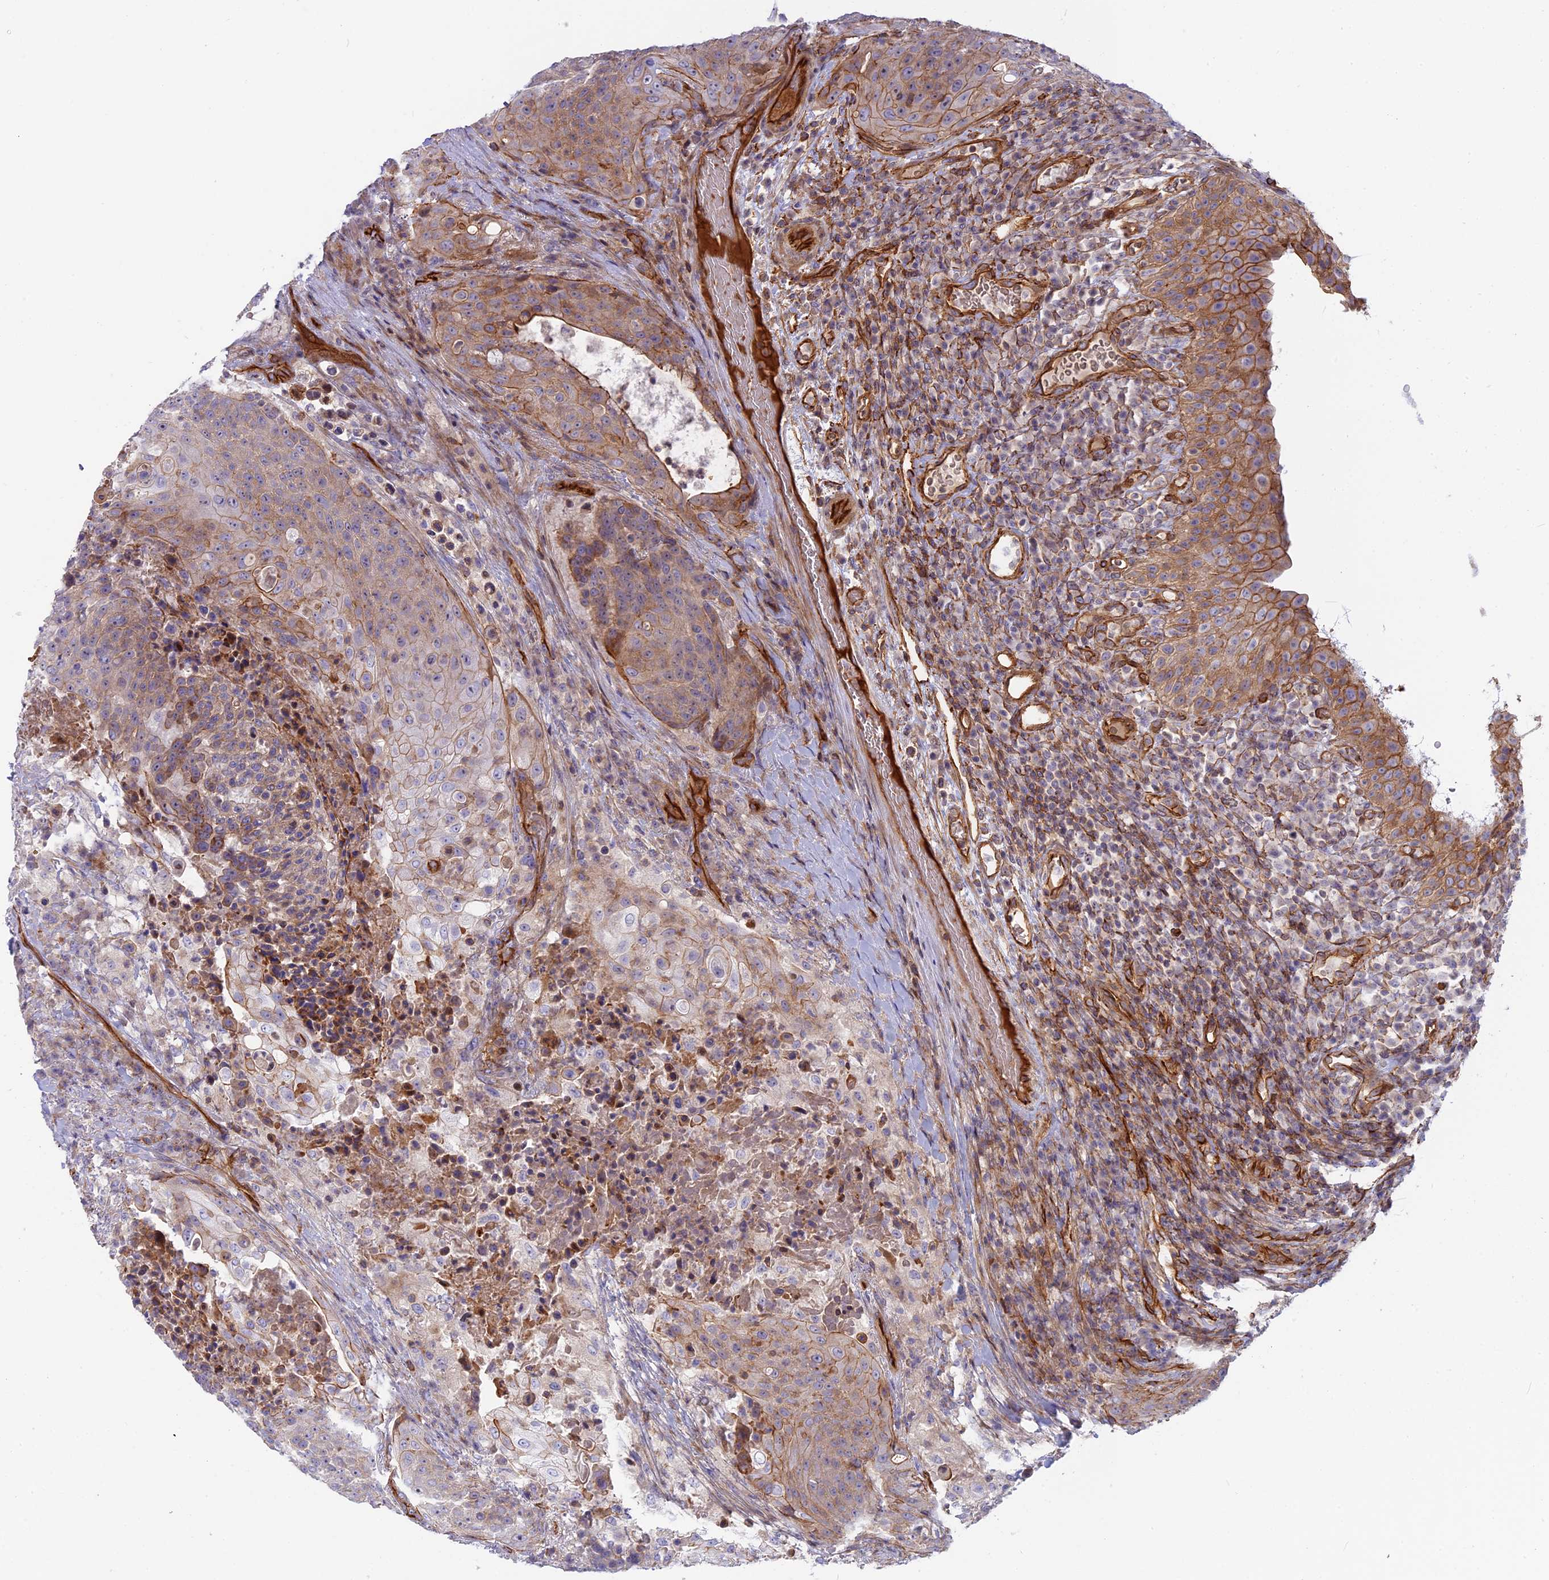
{"staining": {"intensity": "moderate", "quantity": "25%-75%", "location": "cytoplasmic/membranous"}, "tissue": "urothelial cancer", "cell_type": "Tumor cells", "image_type": "cancer", "snomed": [{"axis": "morphology", "description": "Urothelial carcinoma, High grade"}, {"axis": "topography", "description": "Urinary bladder"}], "caption": "Urothelial cancer stained with DAB (3,3'-diaminobenzidine) immunohistochemistry shows medium levels of moderate cytoplasmic/membranous expression in approximately 25%-75% of tumor cells.", "gene": "CNBD2", "patient": {"sex": "female", "age": 63}}